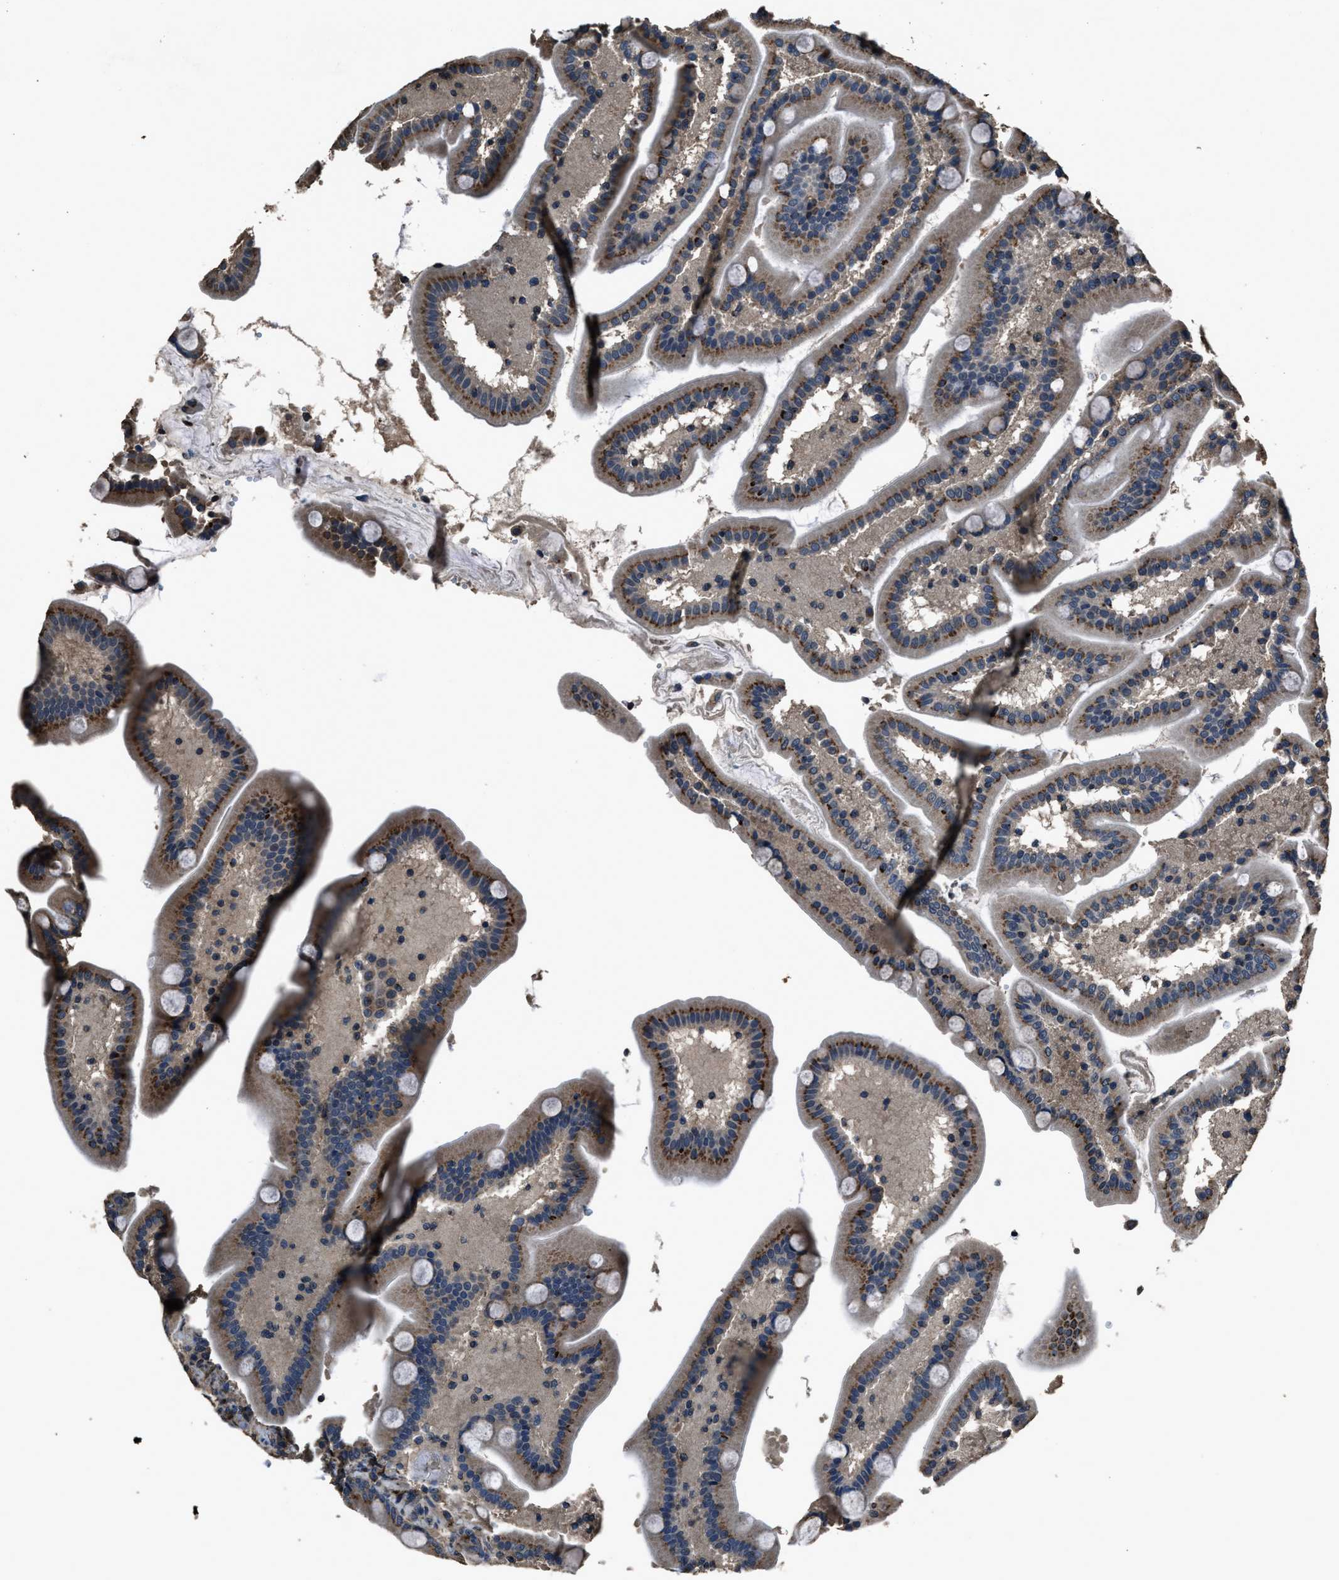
{"staining": {"intensity": "strong", "quantity": ">75%", "location": "cytoplasmic/membranous"}, "tissue": "duodenum", "cell_type": "Glandular cells", "image_type": "normal", "snomed": [{"axis": "morphology", "description": "Normal tissue, NOS"}, {"axis": "topography", "description": "Duodenum"}], "caption": "Protein staining shows strong cytoplasmic/membranous positivity in about >75% of glandular cells in normal duodenum.", "gene": "SLC38A10", "patient": {"sex": "male", "age": 54}}